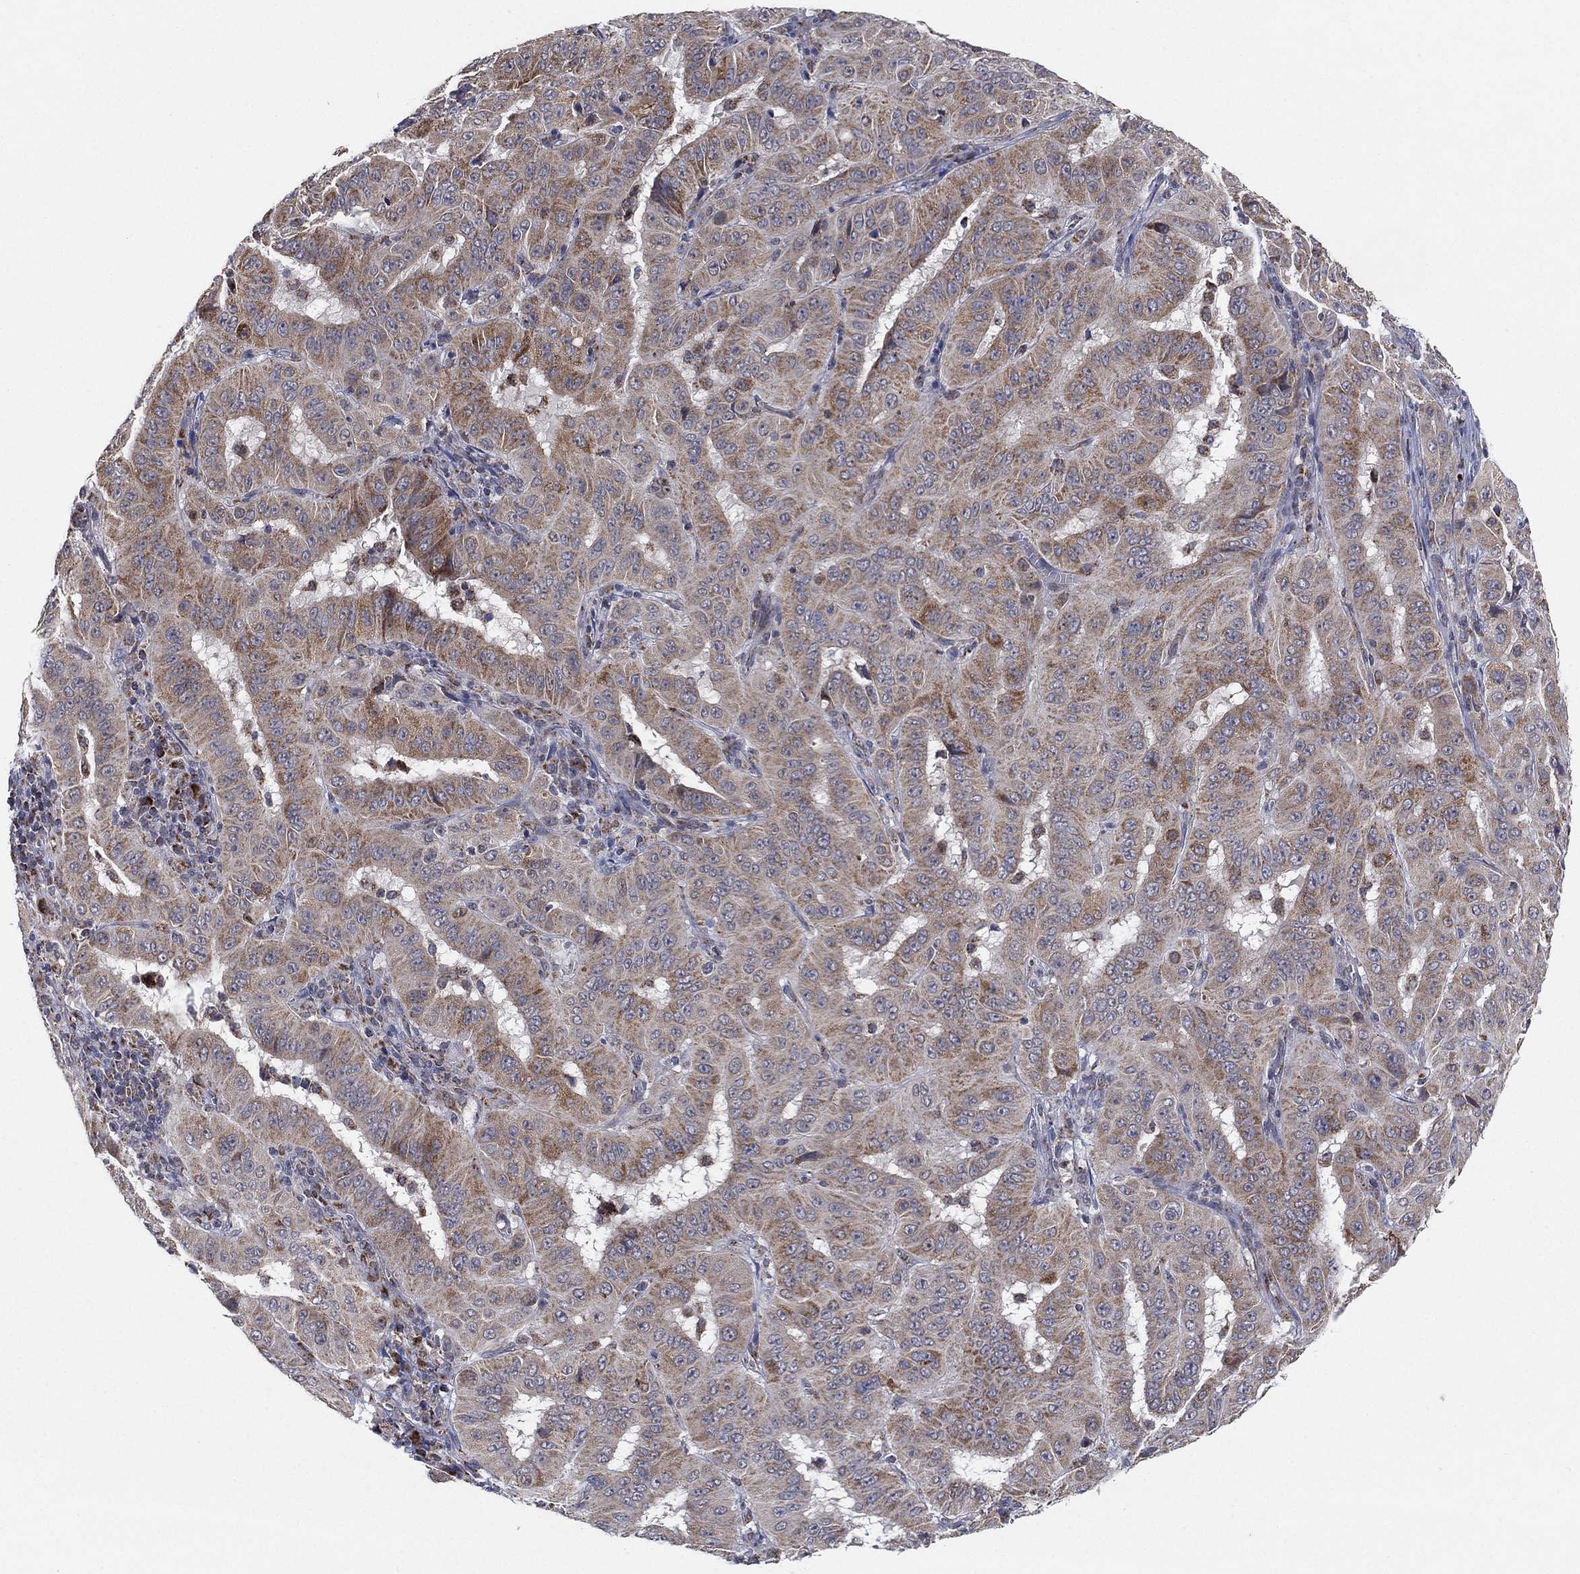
{"staining": {"intensity": "weak", "quantity": "25%-75%", "location": "cytoplasmic/membranous"}, "tissue": "pancreatic cancer", "cell_type": "Tumor cells", "image_type": "cancer", "snomed": [{"axis": "morphology", "description": "Adenocarcinoma, NOS"}, {"axis": "topography", "description": "Pancreas"}], "caption": "Pancreatic cancer stained for a protein (brown) demonstrates weak cytoplasmic/membranous positive positivity in about 25%-75% of tumor cells.", "gene": "PSMG4", "patient": {"sex": "male", "age": 63}}